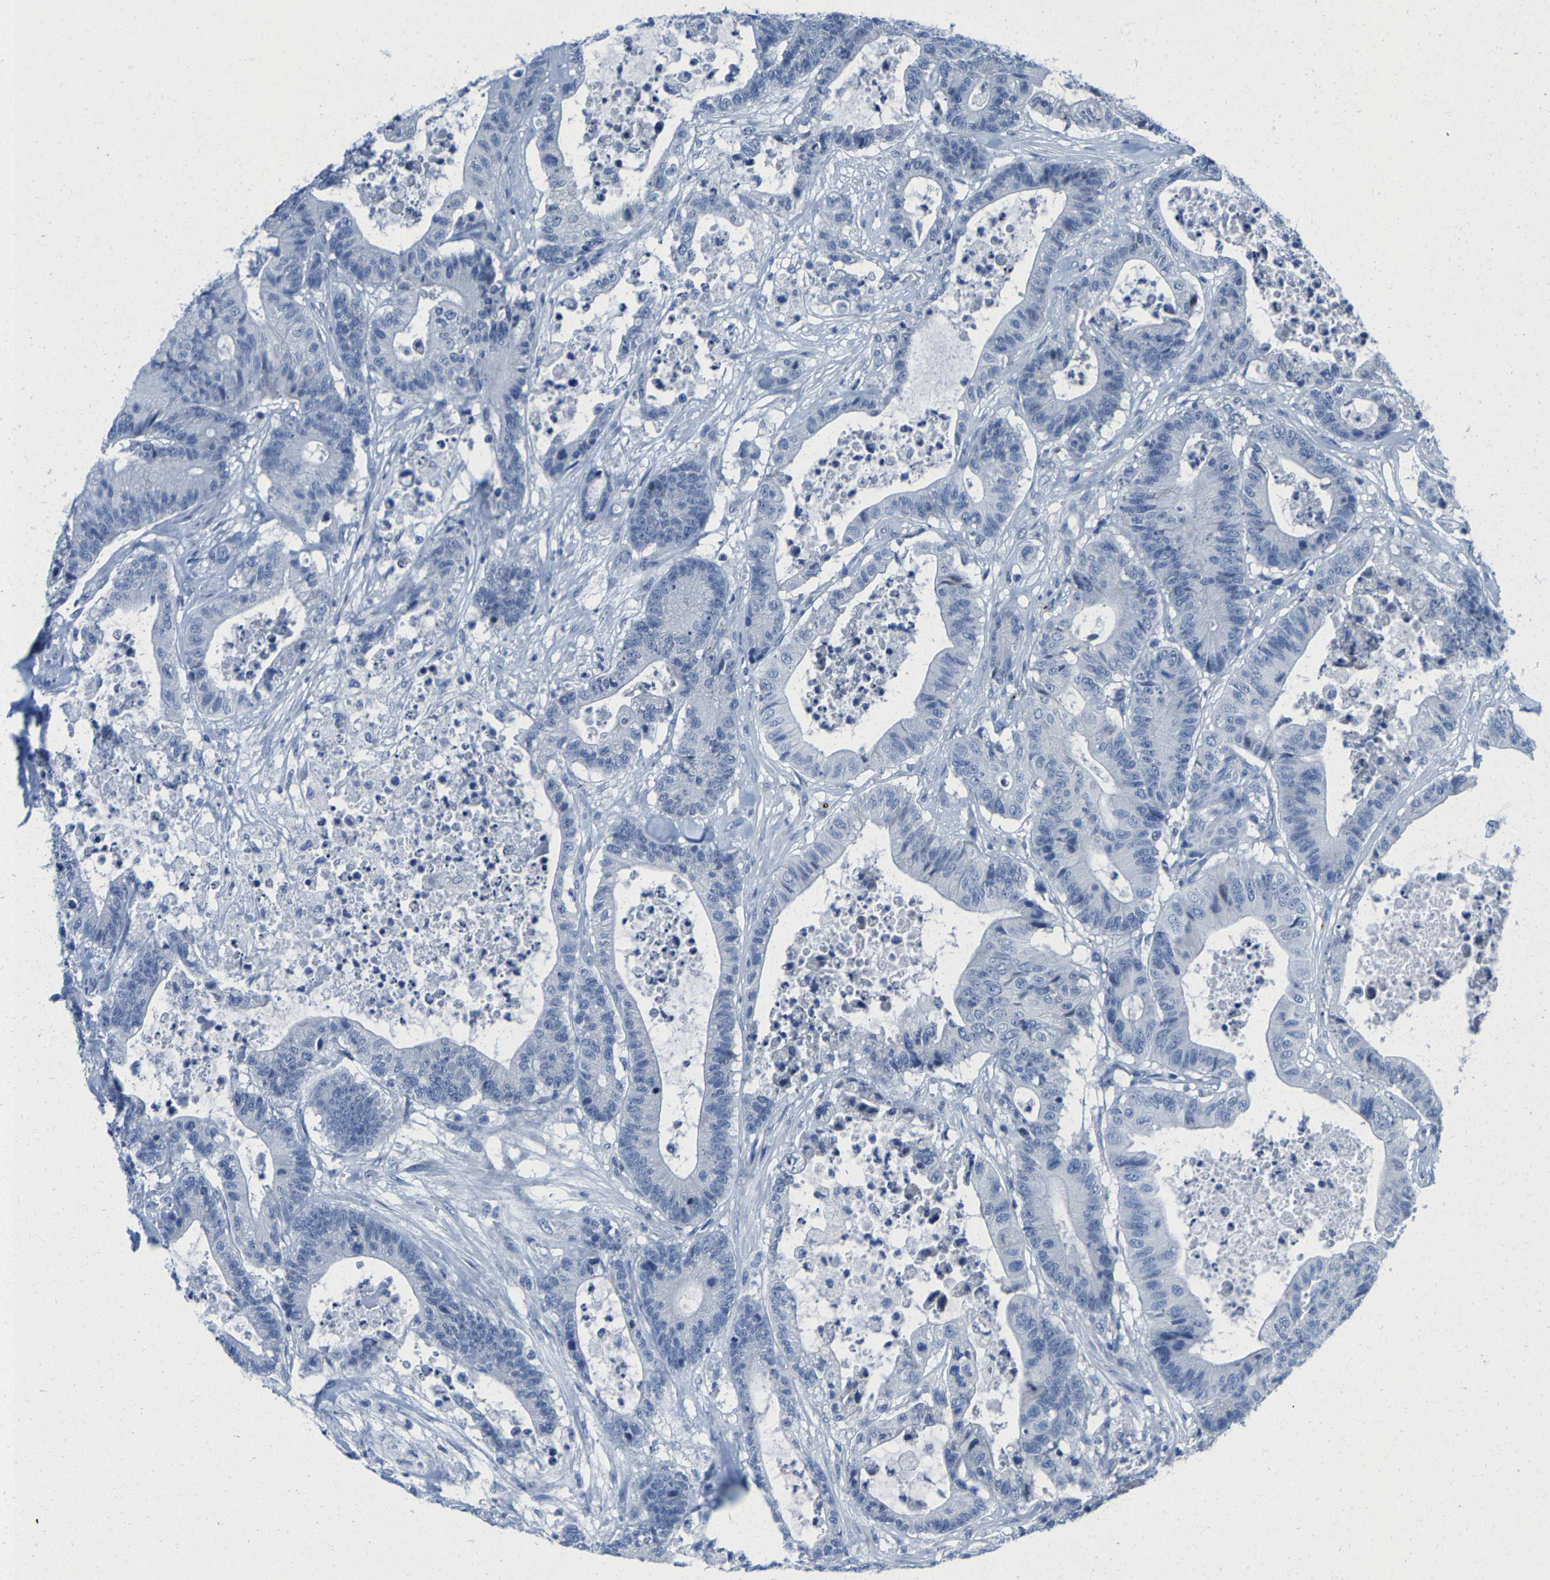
{"staining": {"intensity": "negative", "quantity": "none", "location": "none"}, "tissue": "colorectal cancer", "cell_type": "Tumor cells", "image_type": "cancer", "snomed": [{"axis": "morphology", "description": "Adenocarcinoma, NOS"}, {"axis": "topography", "description": "Colon"}], "caption": "High power microscopy photomicrograph of an IHC micrograph of colorectal cancer (adenocarcinoma), revealing no significant expression in tumor cells.", "gene": "KLHL1", "patient": {"sex": "female", "age": 84}}